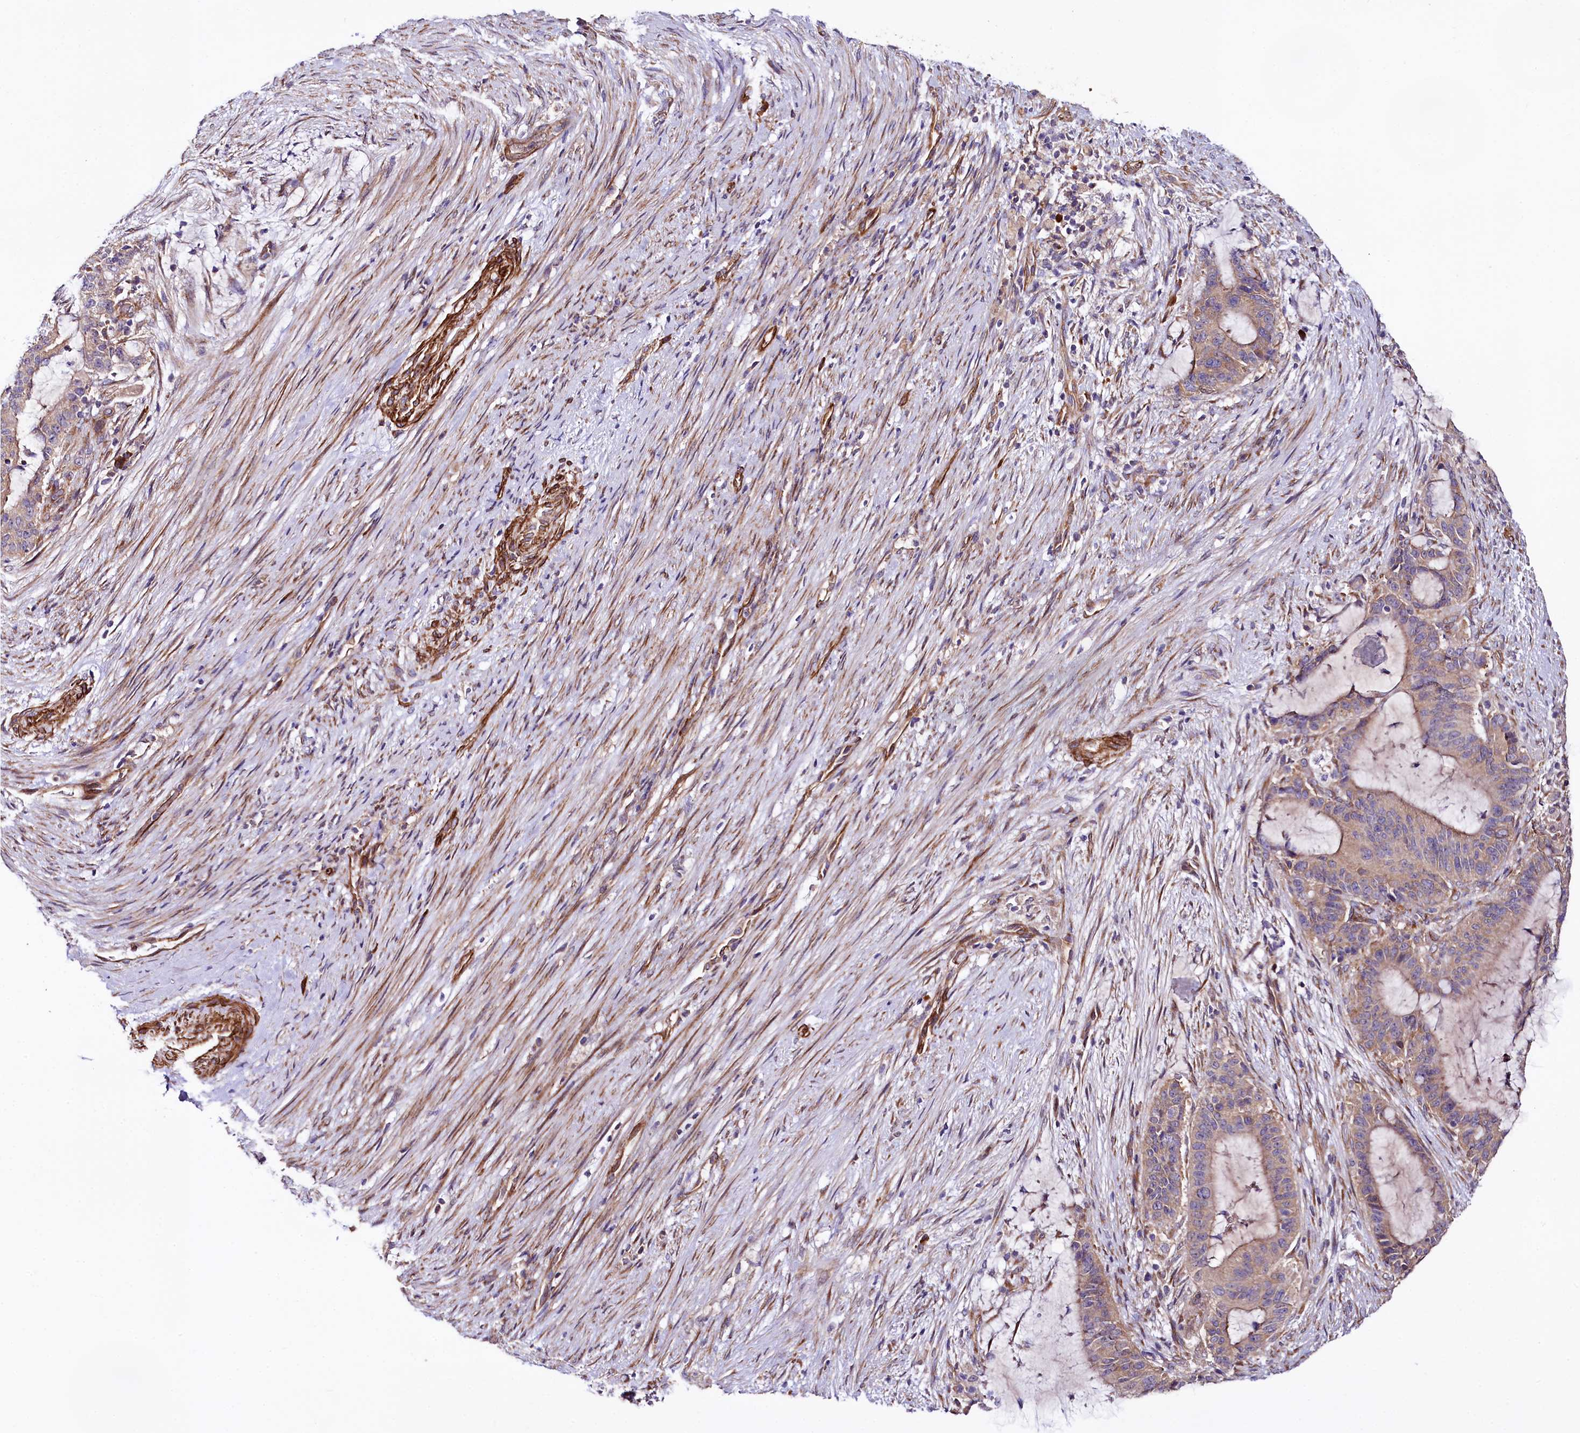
{"staining": {"intensity": "weak", "quantity": ">75%", "location": "cytoplasmic/membranous"}, "tissue": "liver cancer", "cell_type": "Tumor cells", "image_type": "cancer", "snomed": [{"axis": "morphology", "description": "Normal tissue, NOS"}, {"axis": "morphology", "description": "Cholangiocarcinoma"}, {"axis": "topography", "description": "Liver"}, {"axis": "topography", "description": "Peripheral nerve tissue"}], "caption": "Liver cancer tissue shows weak cytoplasmic/membranous staining in about >75% of tumor cells, visualized by immunohistochemistry.", "gene": "SPATS2", "patient": {"sex": "female", "age": 73}}